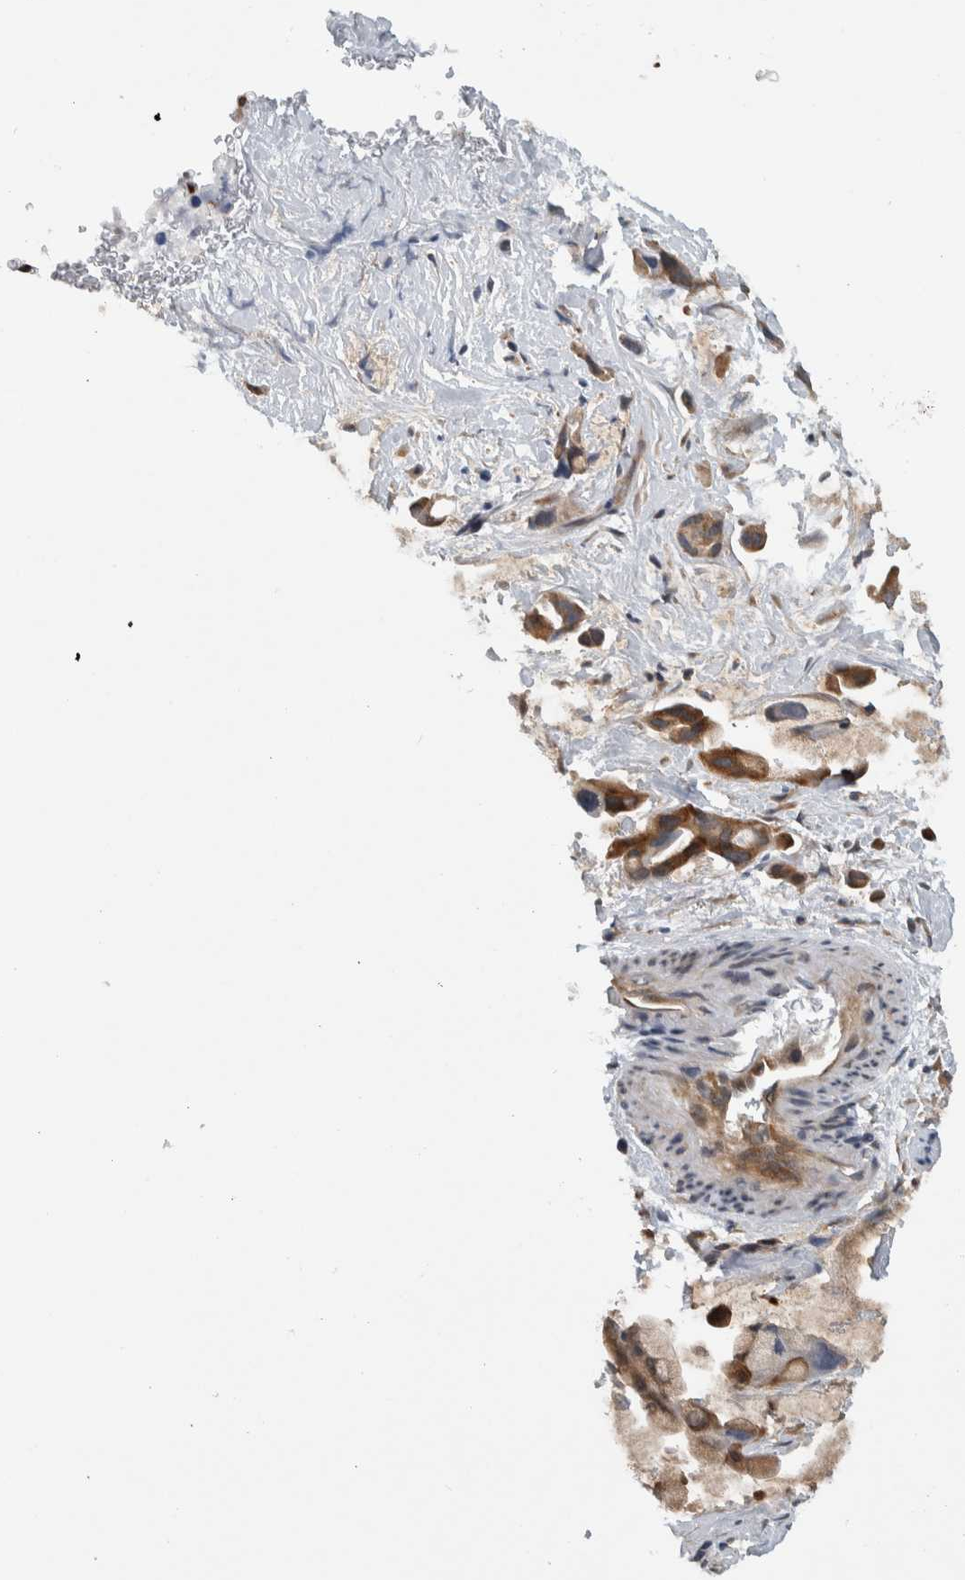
{"staining": {"intensity": "strong", "quantity": ">75%", "location": "cytoplasmic/membranous"}, "tissue": "pancreatic cancer", "cell_type": "Tumor cells", "image_type": "cancer", "snomed": [{"axis": "morphology", "description": "Adenocarcinoma, NOS"}, {"axis": "topography", "description": "Pancreas"}], "caption": "About >75% of tumor cells in human adenocarcinoma (pancreatic) demonstrate strong cytoplasmic/membranous protein staining as visualized by brown immunohistochemical staining.", "gene": "CCDC43", "patient": {"sex": "male", "age": 53}}